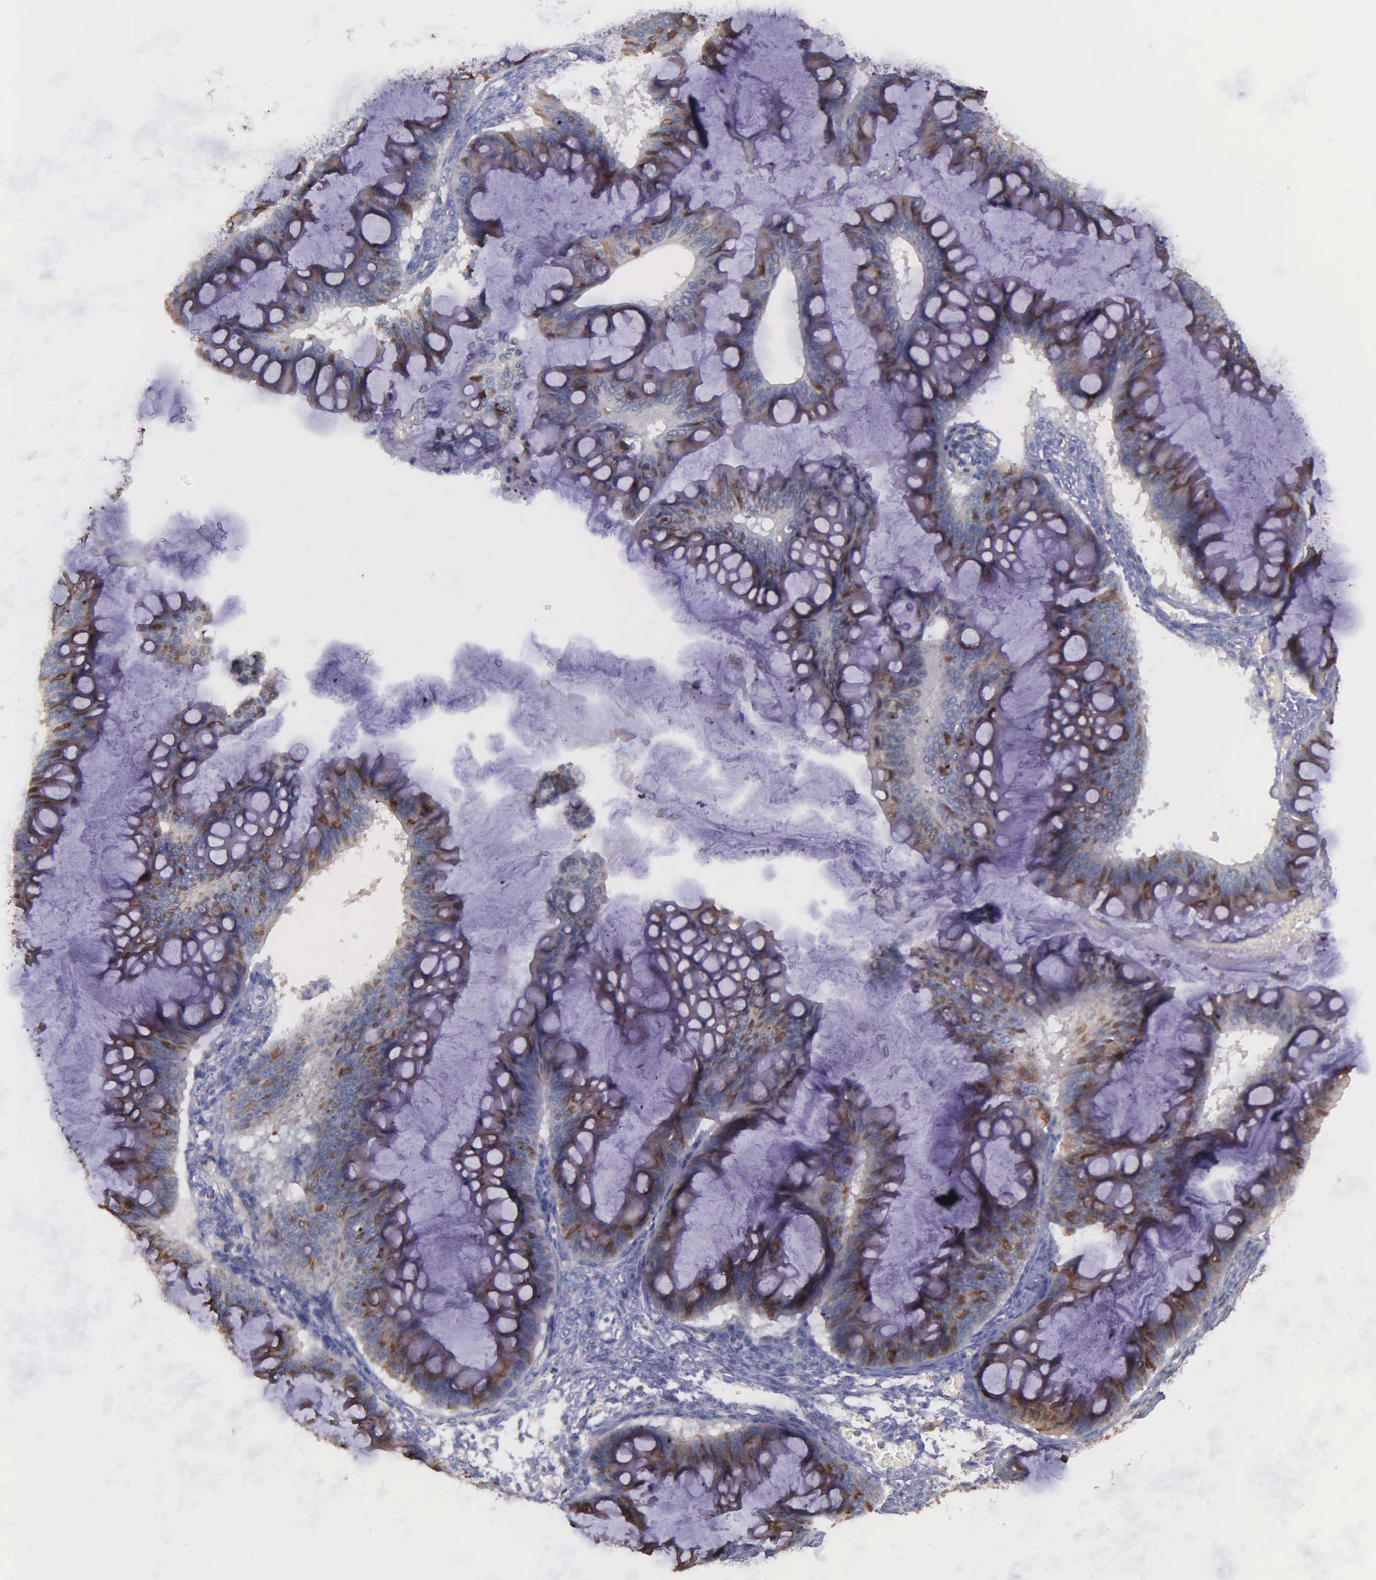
{"staining": {"intensity": "moderate", "quantity": ">75%", "location": "cytoplasmic/membranous"}, "tissue": "ovarian cancer", "cell_type": "Tumor cells", "image_type": "cancer", "snomed": [{"axis": "morphology", "description": "Cystadenocarcinoma, mucinous, NOS"}, {"axis": "topography", "description": "Ovary"}], "caption": "DAB immunohistochemical staining of ovarian cancer reveals moderate cytoplasmic/membranous protein staining in approximately >75% of tumor cells.", "gene": "ZC3H12B", "patient": {"sex": "female", "age": 73}}